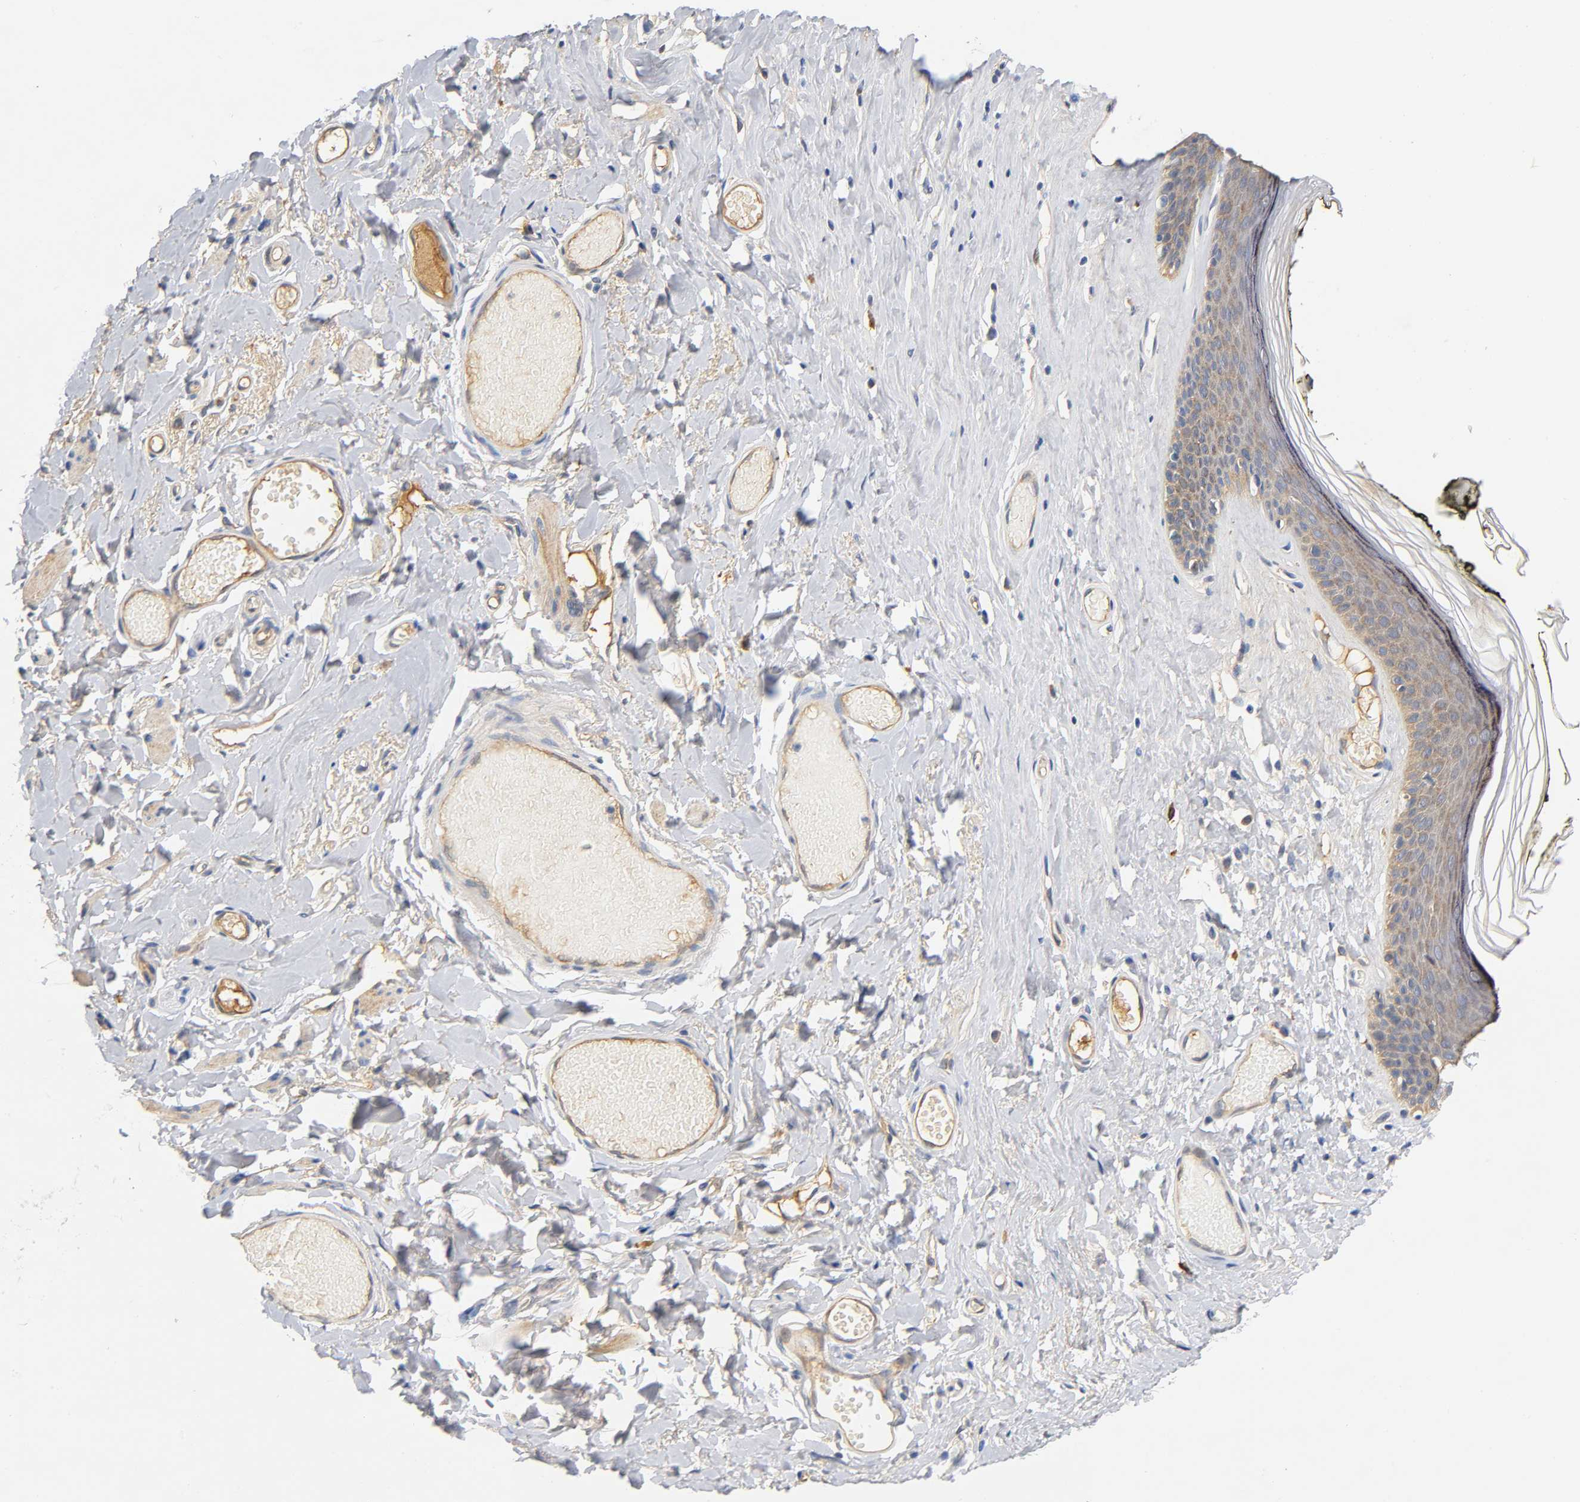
{"staining": {"intensity": "weak", "quantity": ">75%", "location": "cytoplasmic/membranous,nuclear"}, "tissue": "skin", "cell_type": "Epidermal cells", "image_type": "normal", "snomed": [{"axis": "morphology", "description": "Normal tissue, NOS"}, {"axis": "morphology", "description": "Inflammation, NOS"}, {"axis": "topography", "description": "Vulva"}], "caption": "Weak cytoplasmic/membranous,nuclear positivity is present in about >75% of epidermal cells in benign skin.", "gene": "TNC", "patient": {"sex": "female", "age": 84}}